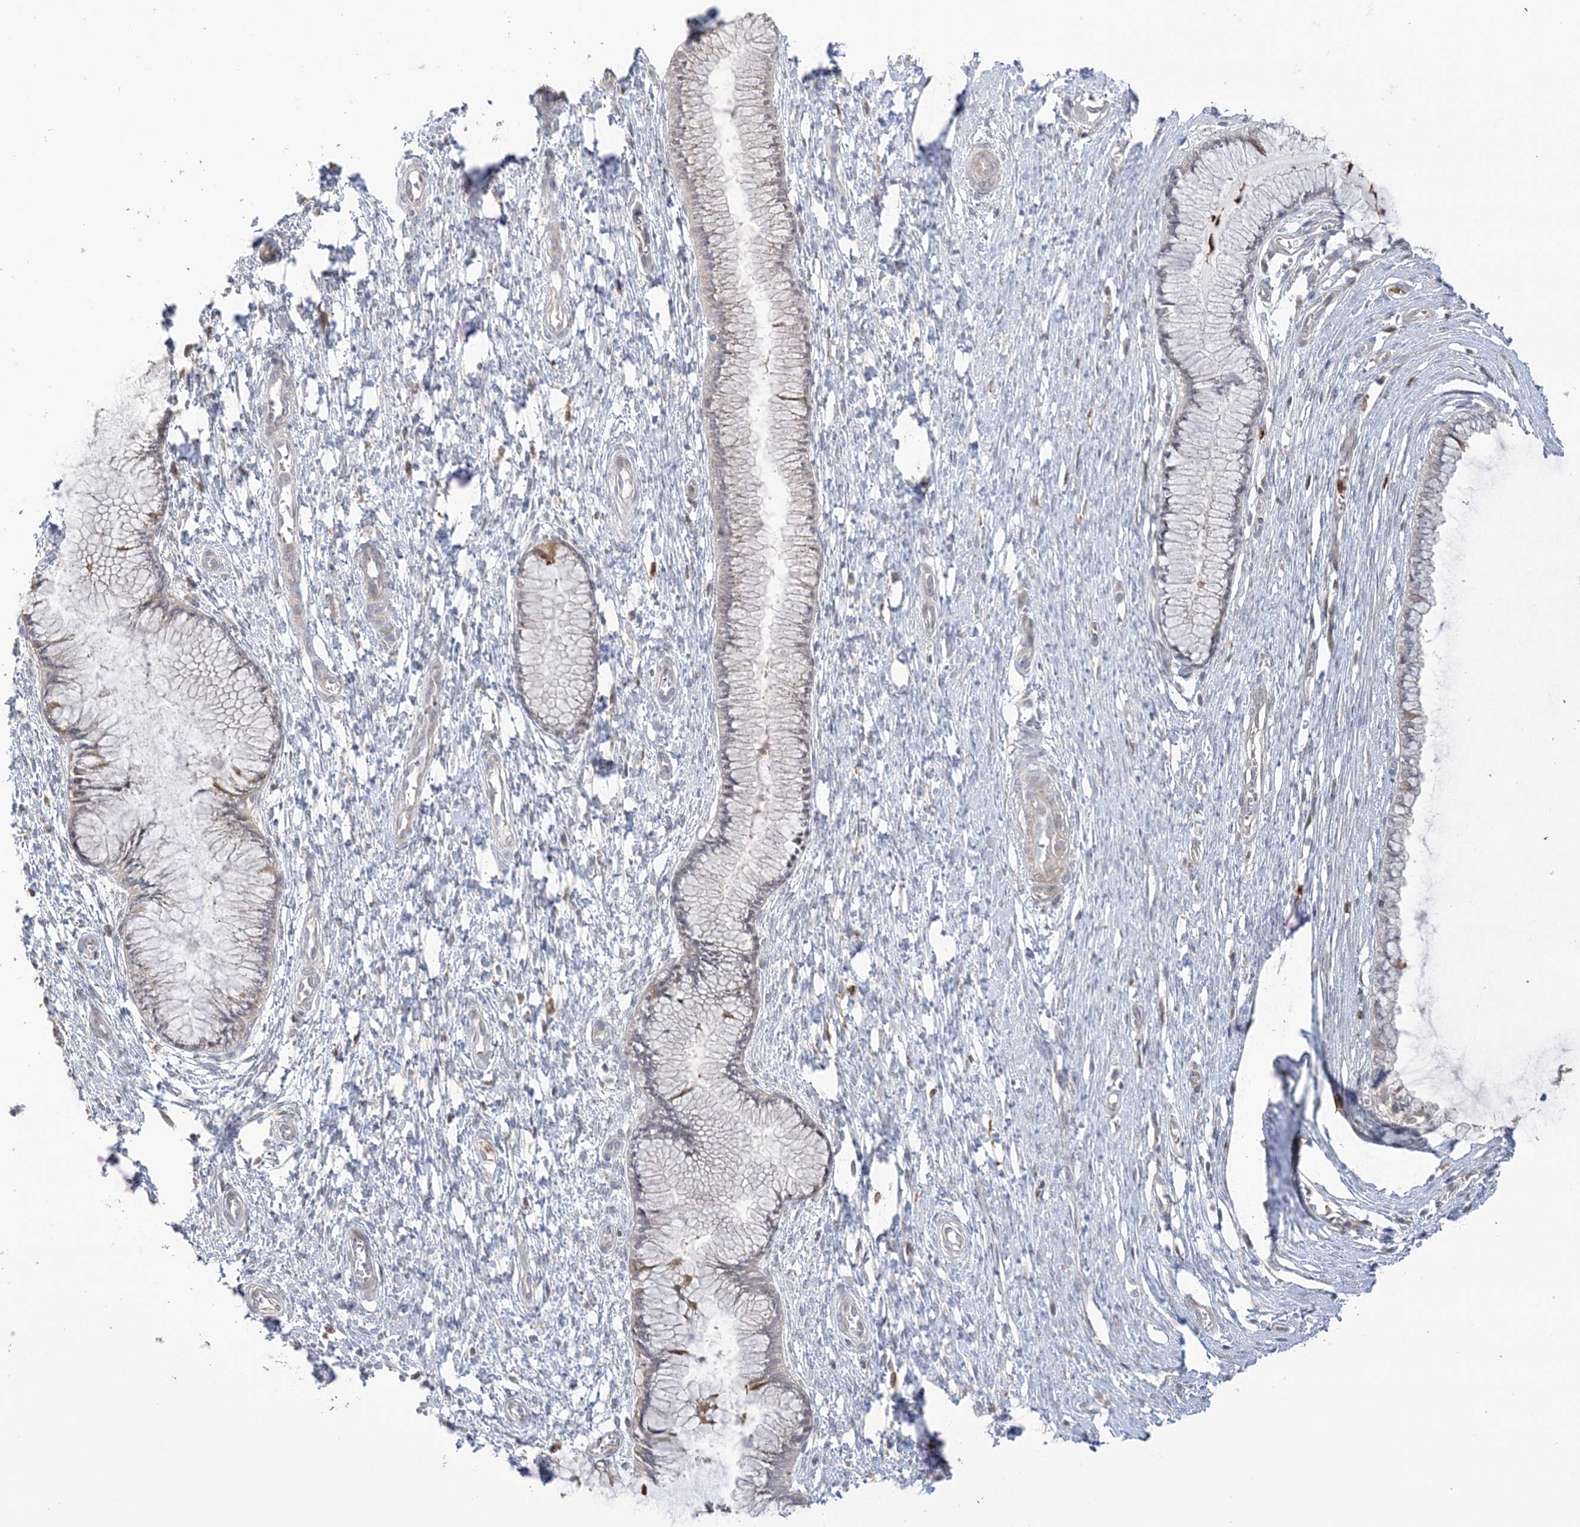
{"staining": {"intensity": "negative", "quantity": "none", "location": "none"}, "tissue": "cervix", "cell_type": "Glandular cells", "image_type": "normal", "snomed": [{"axis": "morphology", "description": "Normal tissue, NOS"}, {"axis": "topography", "description": "Cervix"}], "caption": "Human cervix stained for a protein using immunohistochemistry reveals no expression in glandular cells.", "gene": "NAF1", "patient": {"sex": "female", "age": 55}}